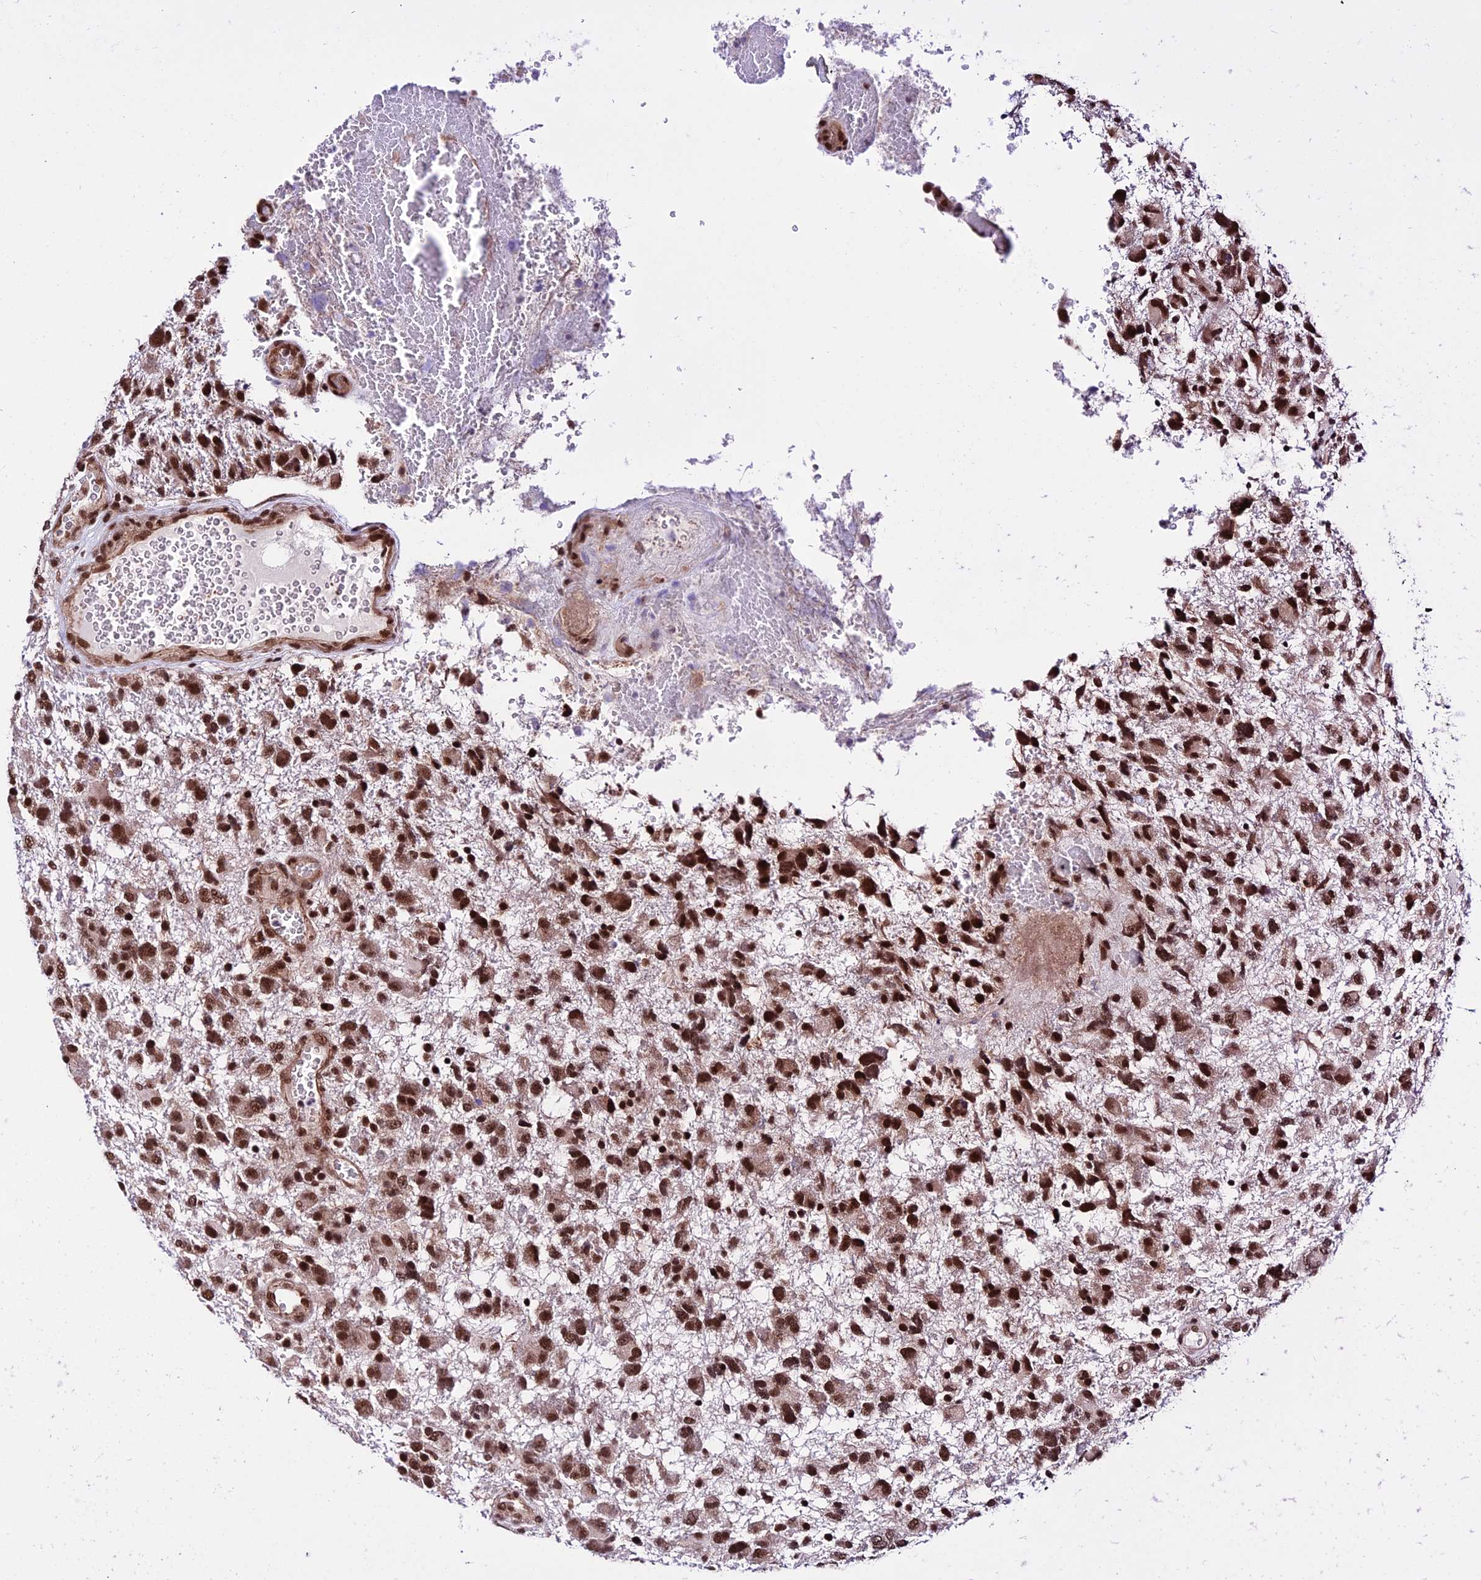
{"staining": {"intensity": "strong", "quantity": ">75%", "location": "nuclear"}, "tissue": "glioma", "cell_type": "Tumor cells", "image_type": "cancer", "snomed": [{"axis": "morphology", "description": "Glioma, malignant, High grade"}, {"axis": "topography", "description": "Brain"}], "caption": "Brown immunohistochemical staining in glioma demonstrates strong nuclear expression in about >75% of tumor cells.", "gene": "RBM42", "patient": {"sex": "male", "age": 61}}